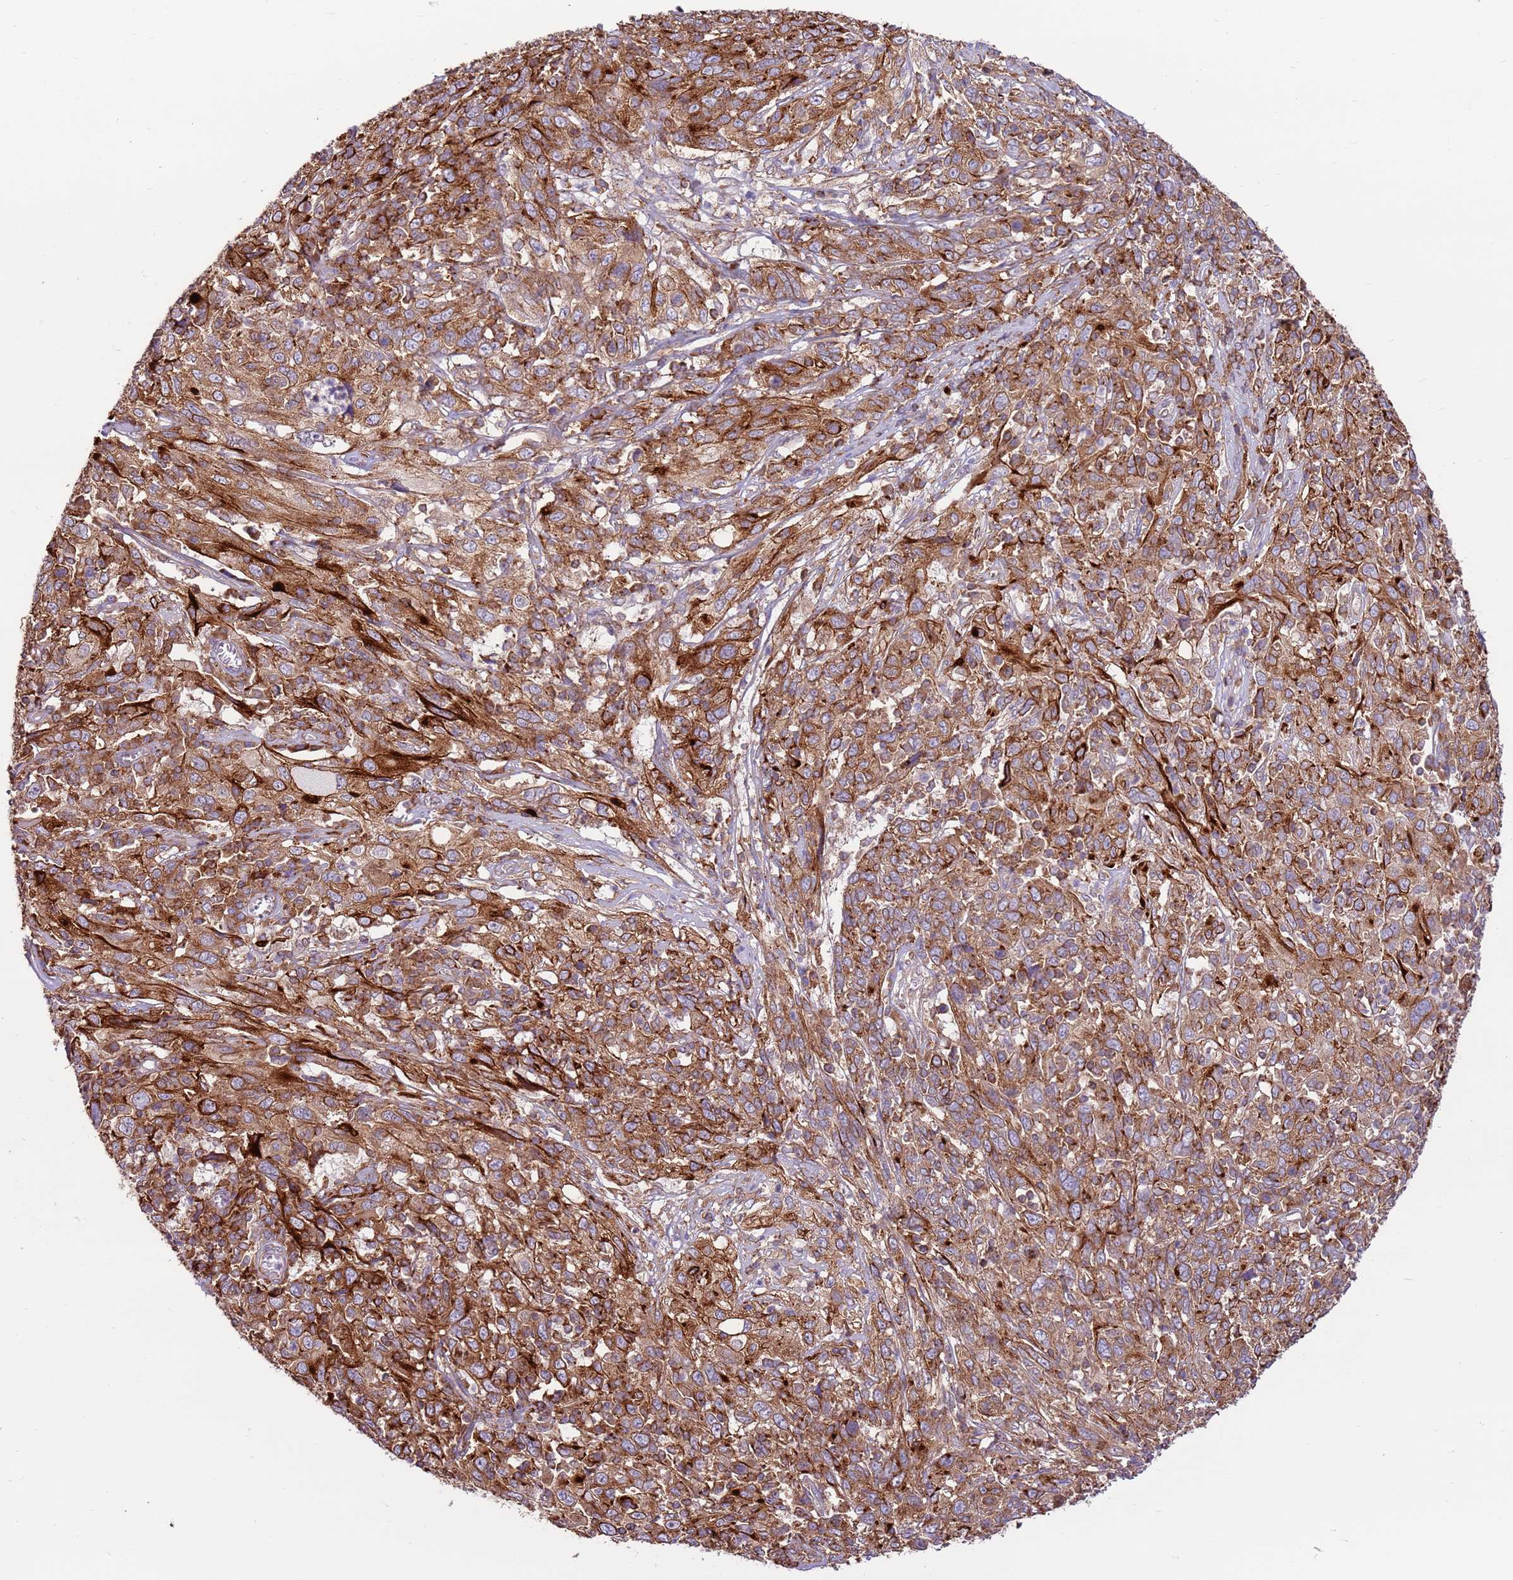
{"staining": {"intensity": "moderate", "quantity": ">75%", "location": "cytoplasmic/membranous"}, "tissue": "cervical cancer", "cell_type": "Tumor cells", "image_type": "cancer", "snomed": [{"axis": "morphology", "description": "Squamous cell carcinoma, NOS"}, {"axis": "topography", "description": "Cervix"}], "caption": "Human squamous cell carcinoma (cervical) stained for a protein (brown) reveals moderate cytoplasmic/membranous positive staining in approximately >75% of tumor cells.", "gene": "DDX19B", "patient": {"sex": "female", "age": 46}}